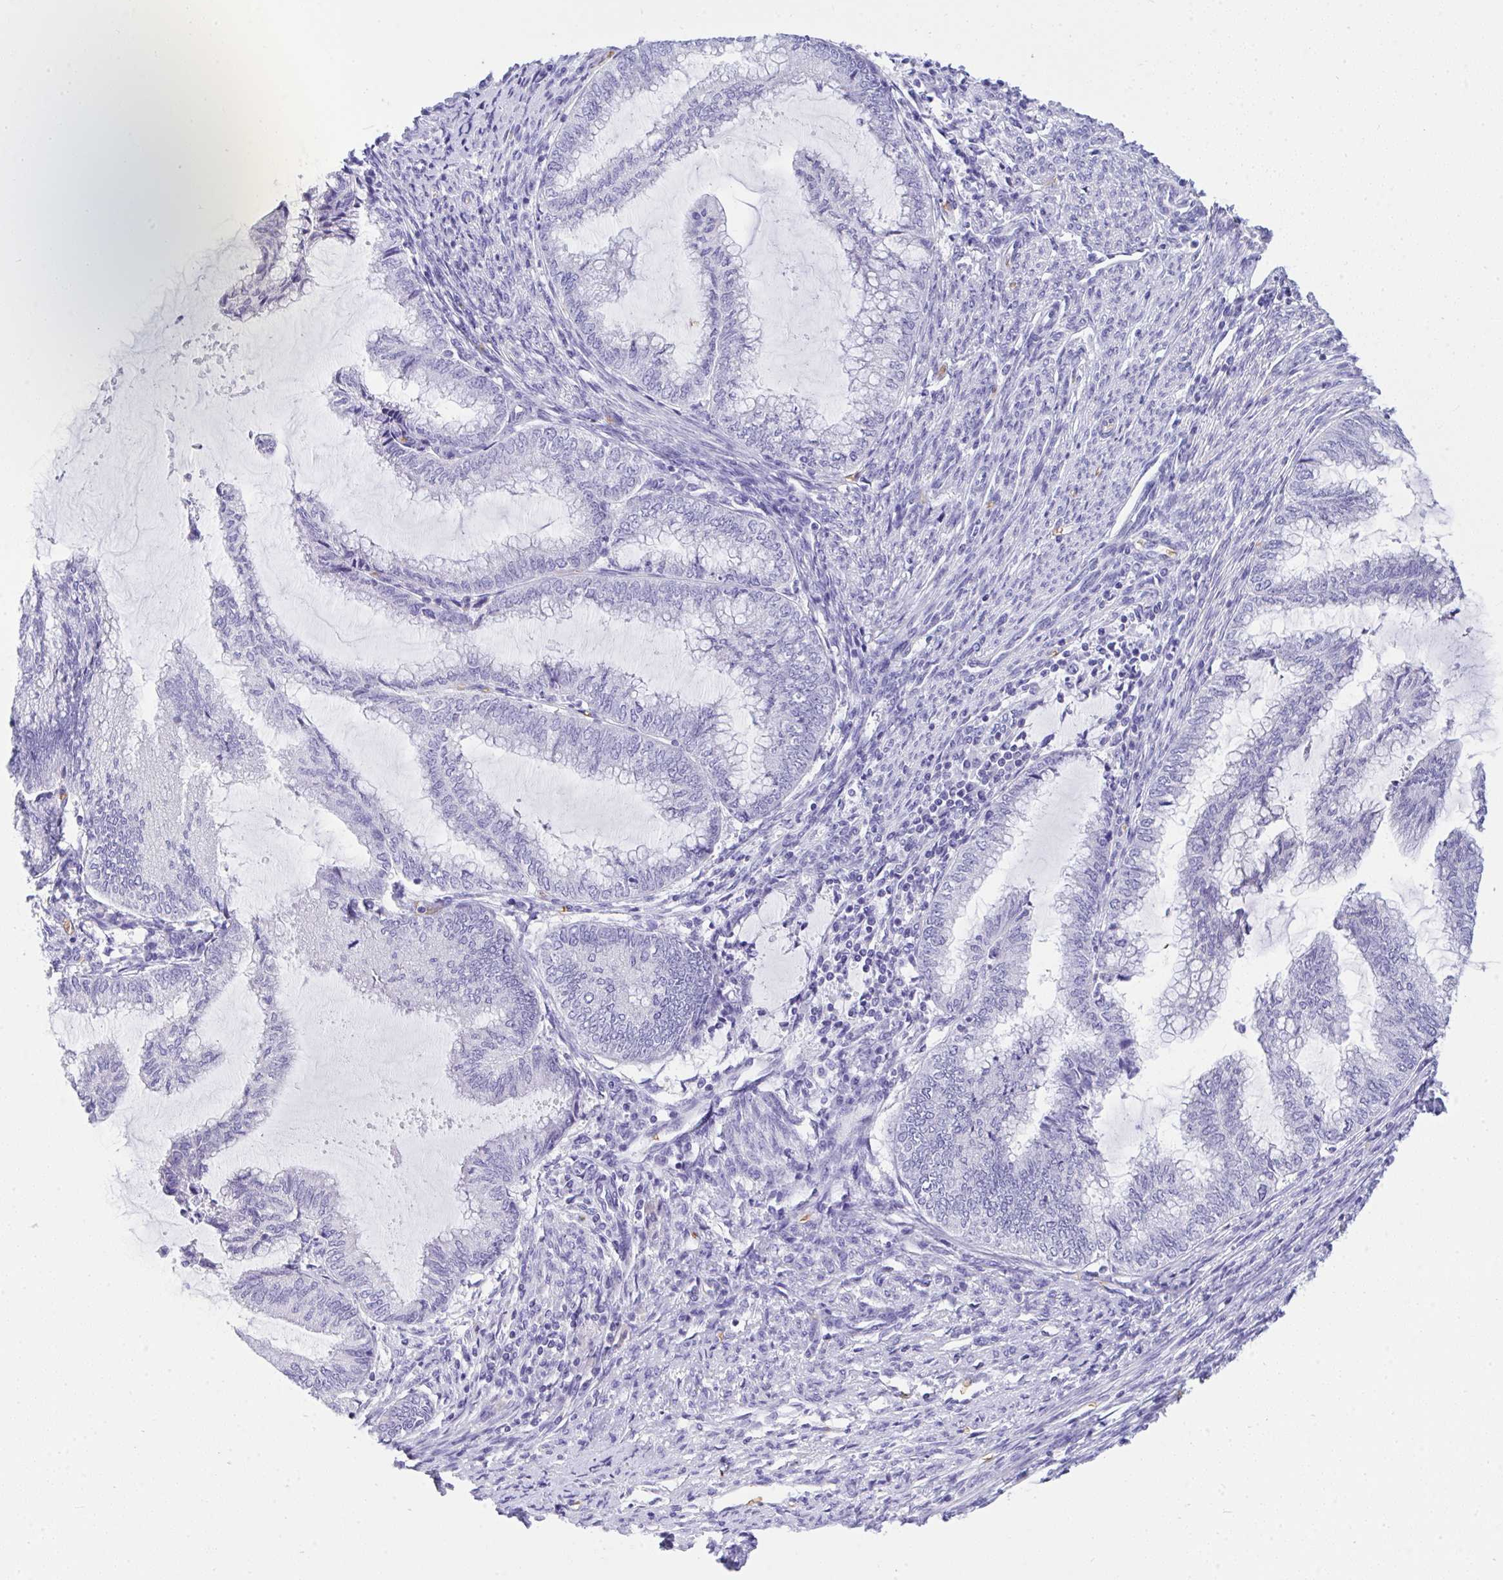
{"staining": {"intensity": "negative", "quantity": "none", "location": "none"}, "tissue": "endometrial cancer", "cell_type": "Tumor cells", "image_type": "cancer", "snomed": [{"axis": "morphology", "description": "Adenocarcinoma, NOS"}, {"axis": "topography", "description": "Endometrium"}], "caption": "Tumor cells are negative for brown protein staining in endometrial adenocarcinoma. Nuclei are stained in blue.", "gene": "ANK1", "patient": {"sex": "female", "age": 79}}